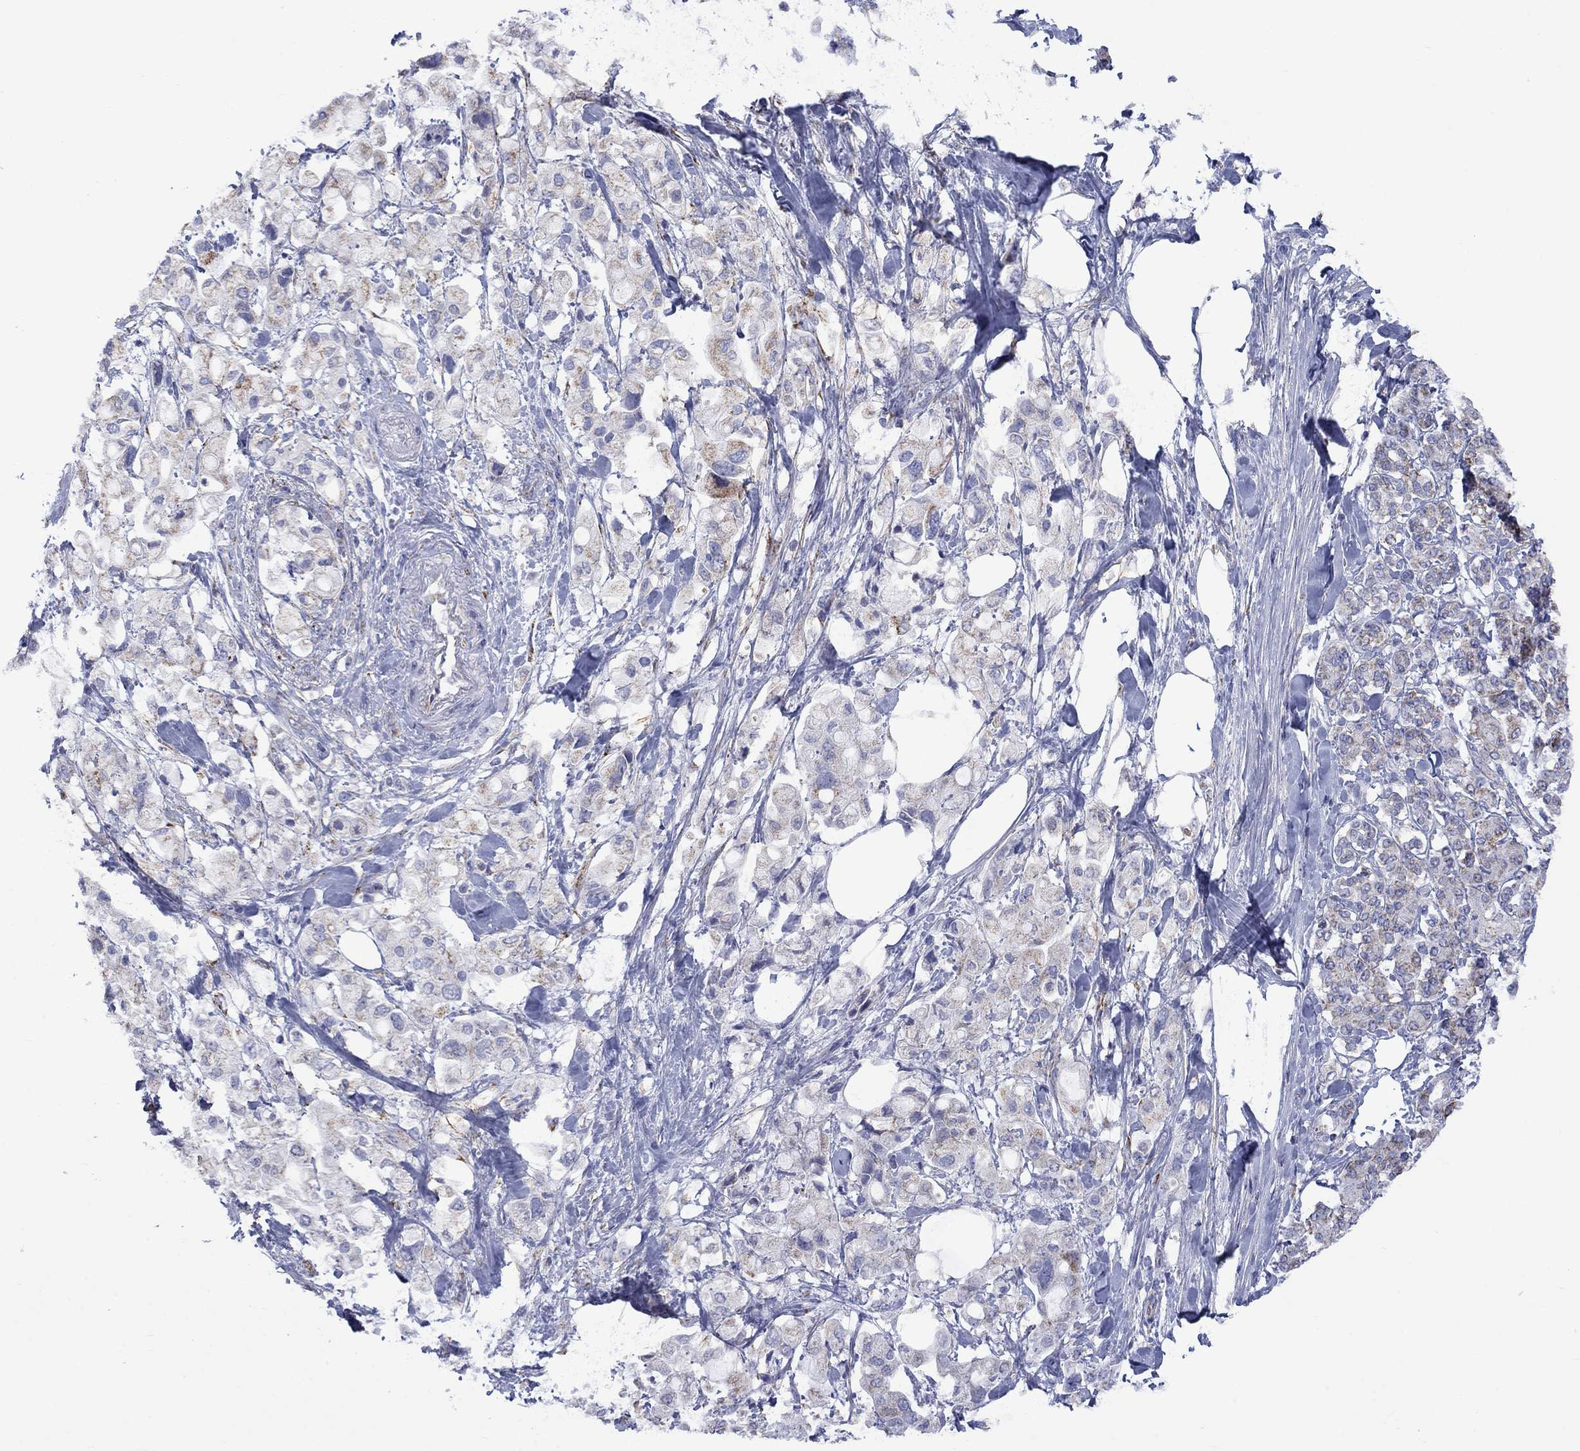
{"staining": {"intensity": "moderate", "quantity": "<25%", "location": "cytoplasmic/membranous"}, "tissue": "pancreatic cancer", "cell_type": "Tumor cells", "image_type": "cancer", "snomed": [{"axis": "morphology", "description": "Adenocarcinoma, NOS"}, {"axis": "topography", "description": "Pancreas"}], "caption": "Pancreatic cancer (adenocarcinoma) tissue shows moderate cytoplasmic/membranous staining in about <25% of tumor cells, visualized by immunohistochemistry. The protein is shown in brown color, while the nuclei are stained blue.", "gene": "CISD1", "patient": {"sex": "female", "age": 56}}